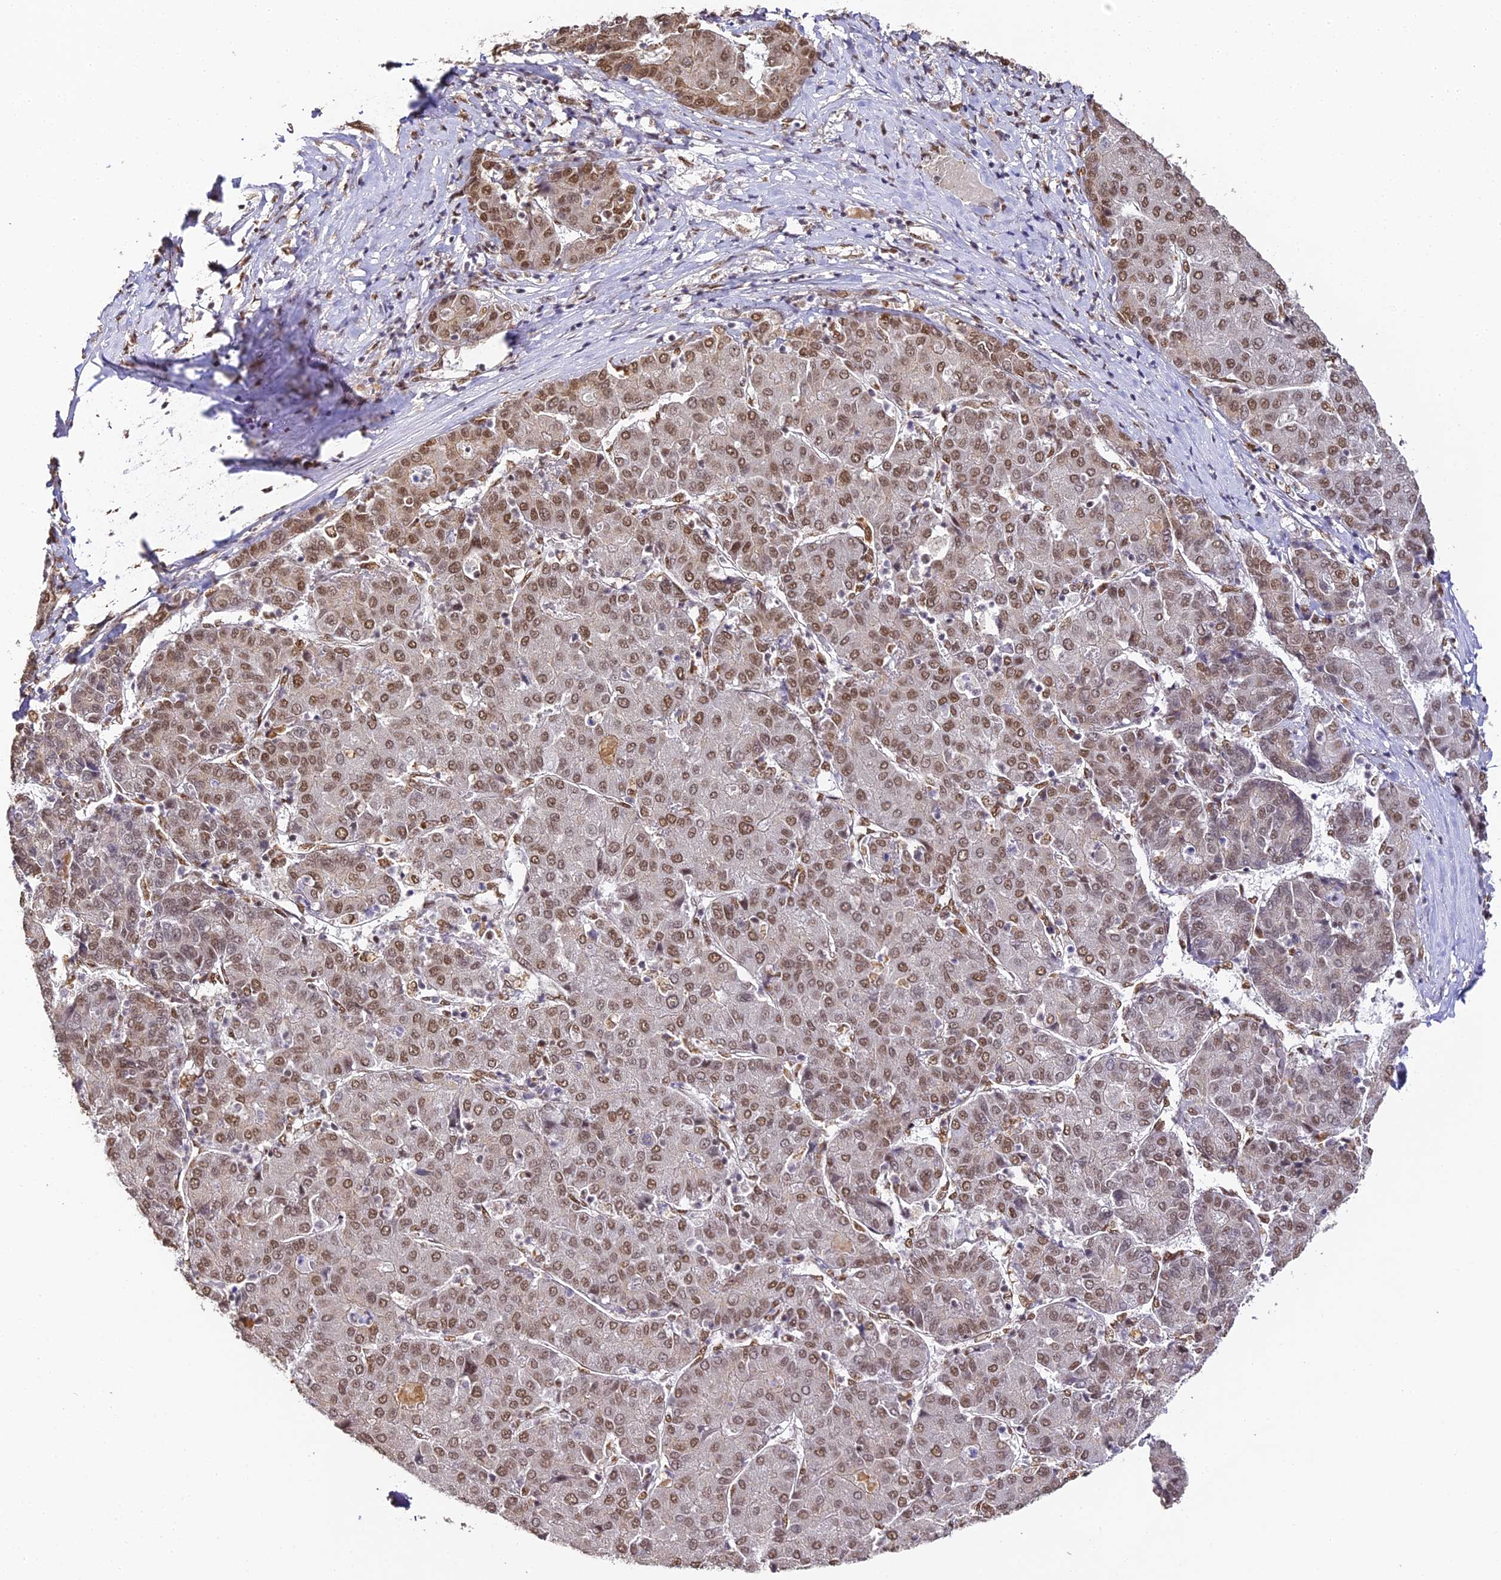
{"staining": {"intensity": "moderate", "quantity": ">75%", "location": "nuclear"}, "tissue": "liver cancer", "cell_type": "Tumor cells", "image_type": "cancer", "snomed": [{"axis": "morphology", "description": "Carcinoma, Hepatocellular, NOS"}, {"axis": "topography", "description": "Liver"}], "caption": "Moderate nuclear protein staining is present in approximately >75% of tumor cells in liver cancer.", "gene": "HNRNPA1", "patient": {"sex": "male", "age": 65}}